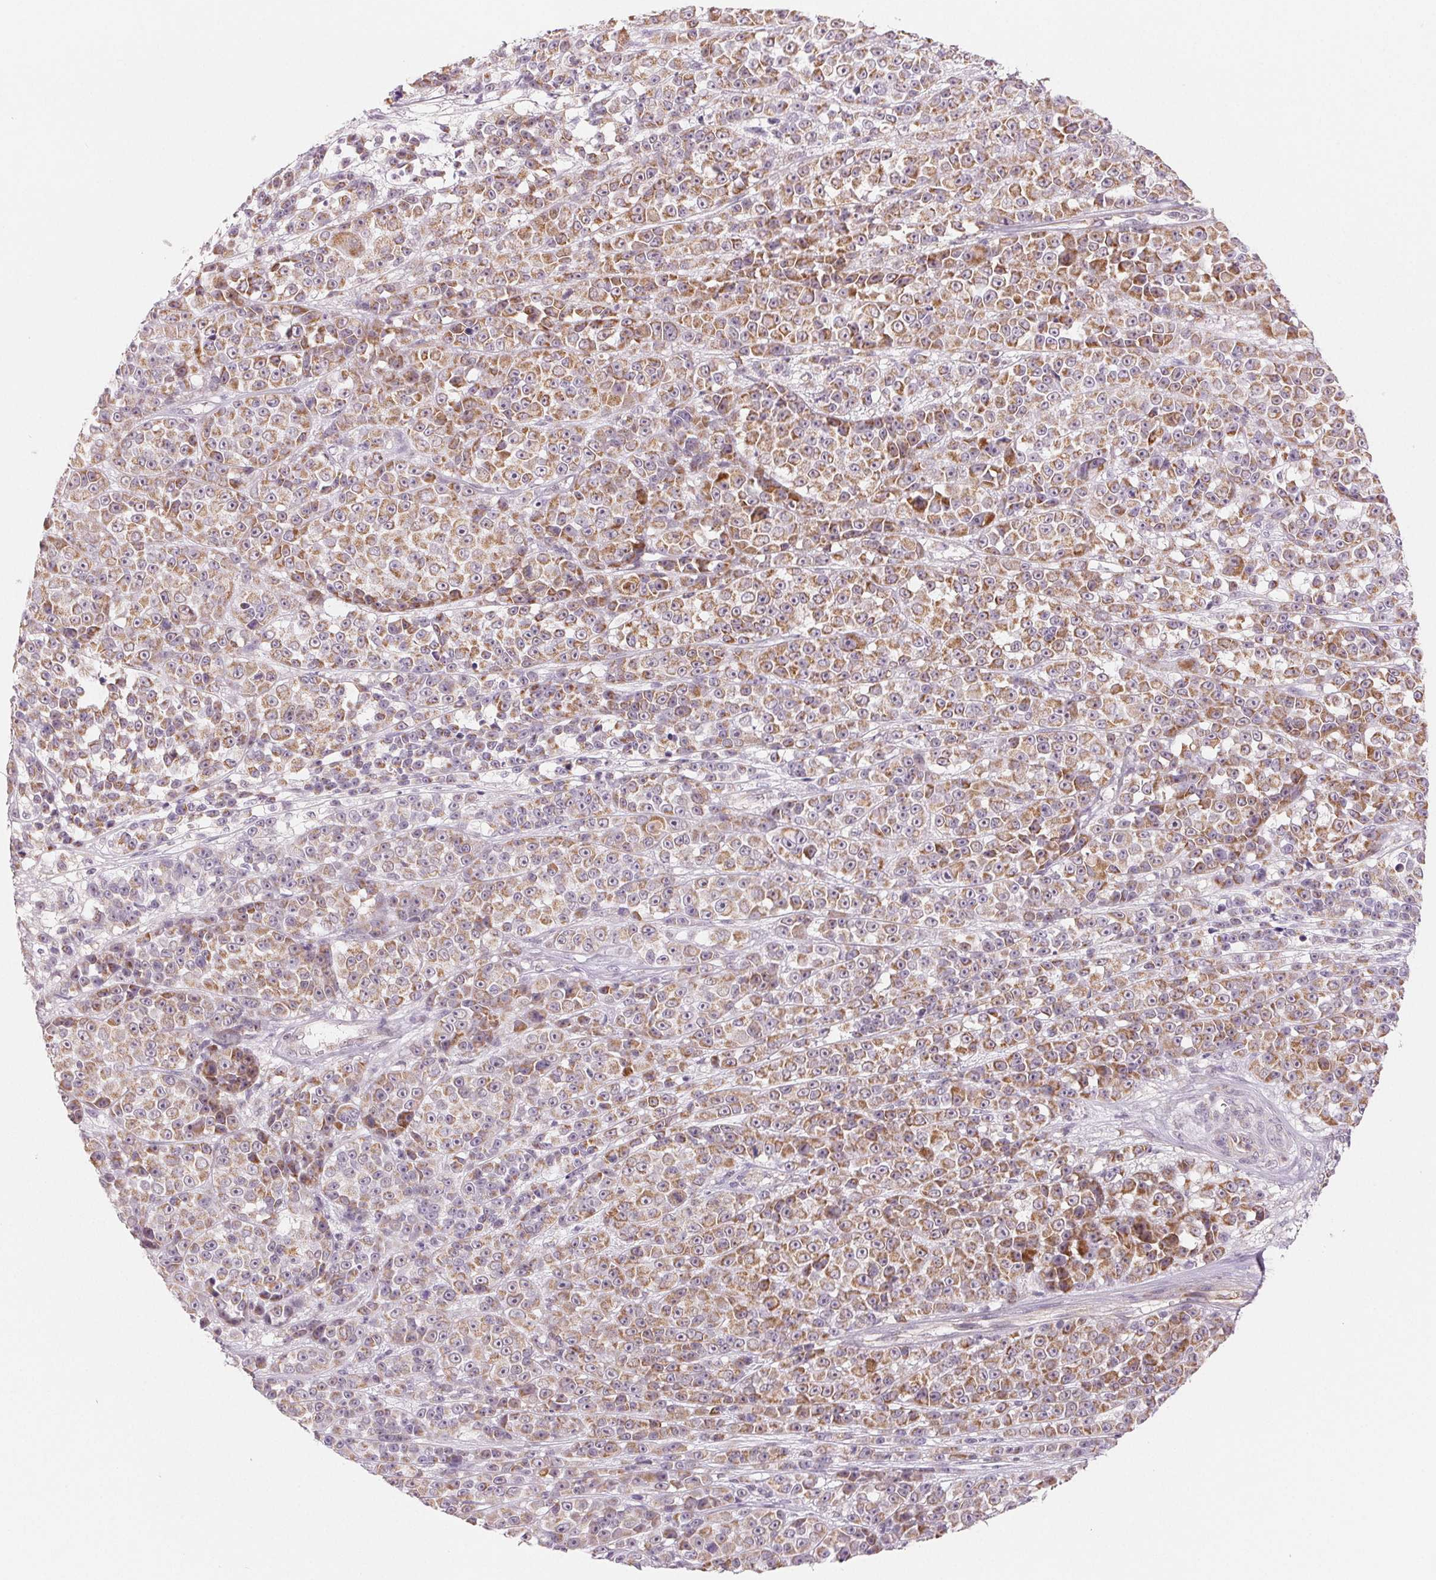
{"staining": {"intensity": "moderate", "quantity": ">75%", "location": "cytoplasmic/membranous"}, "tissue": "melanoma", "cell_type": "Tumor cells", "image_type": "cancer", "snomed": [{"axis": "morphology", "description": "Malignant melanoma, NOS"}, {"axis": "topography", "description": "Skin"}, {"axis": "topography", "description": "Skin of back"}], "caption": "Moderate cytoplasmic/membranous protein staining is seen in approximately >75% of tumor cells in malignant melanoma. (IHC, brightfield microscopy, high magnification).", "gene": "HINT2", "patient": {"sex": "male", "age": 91}}